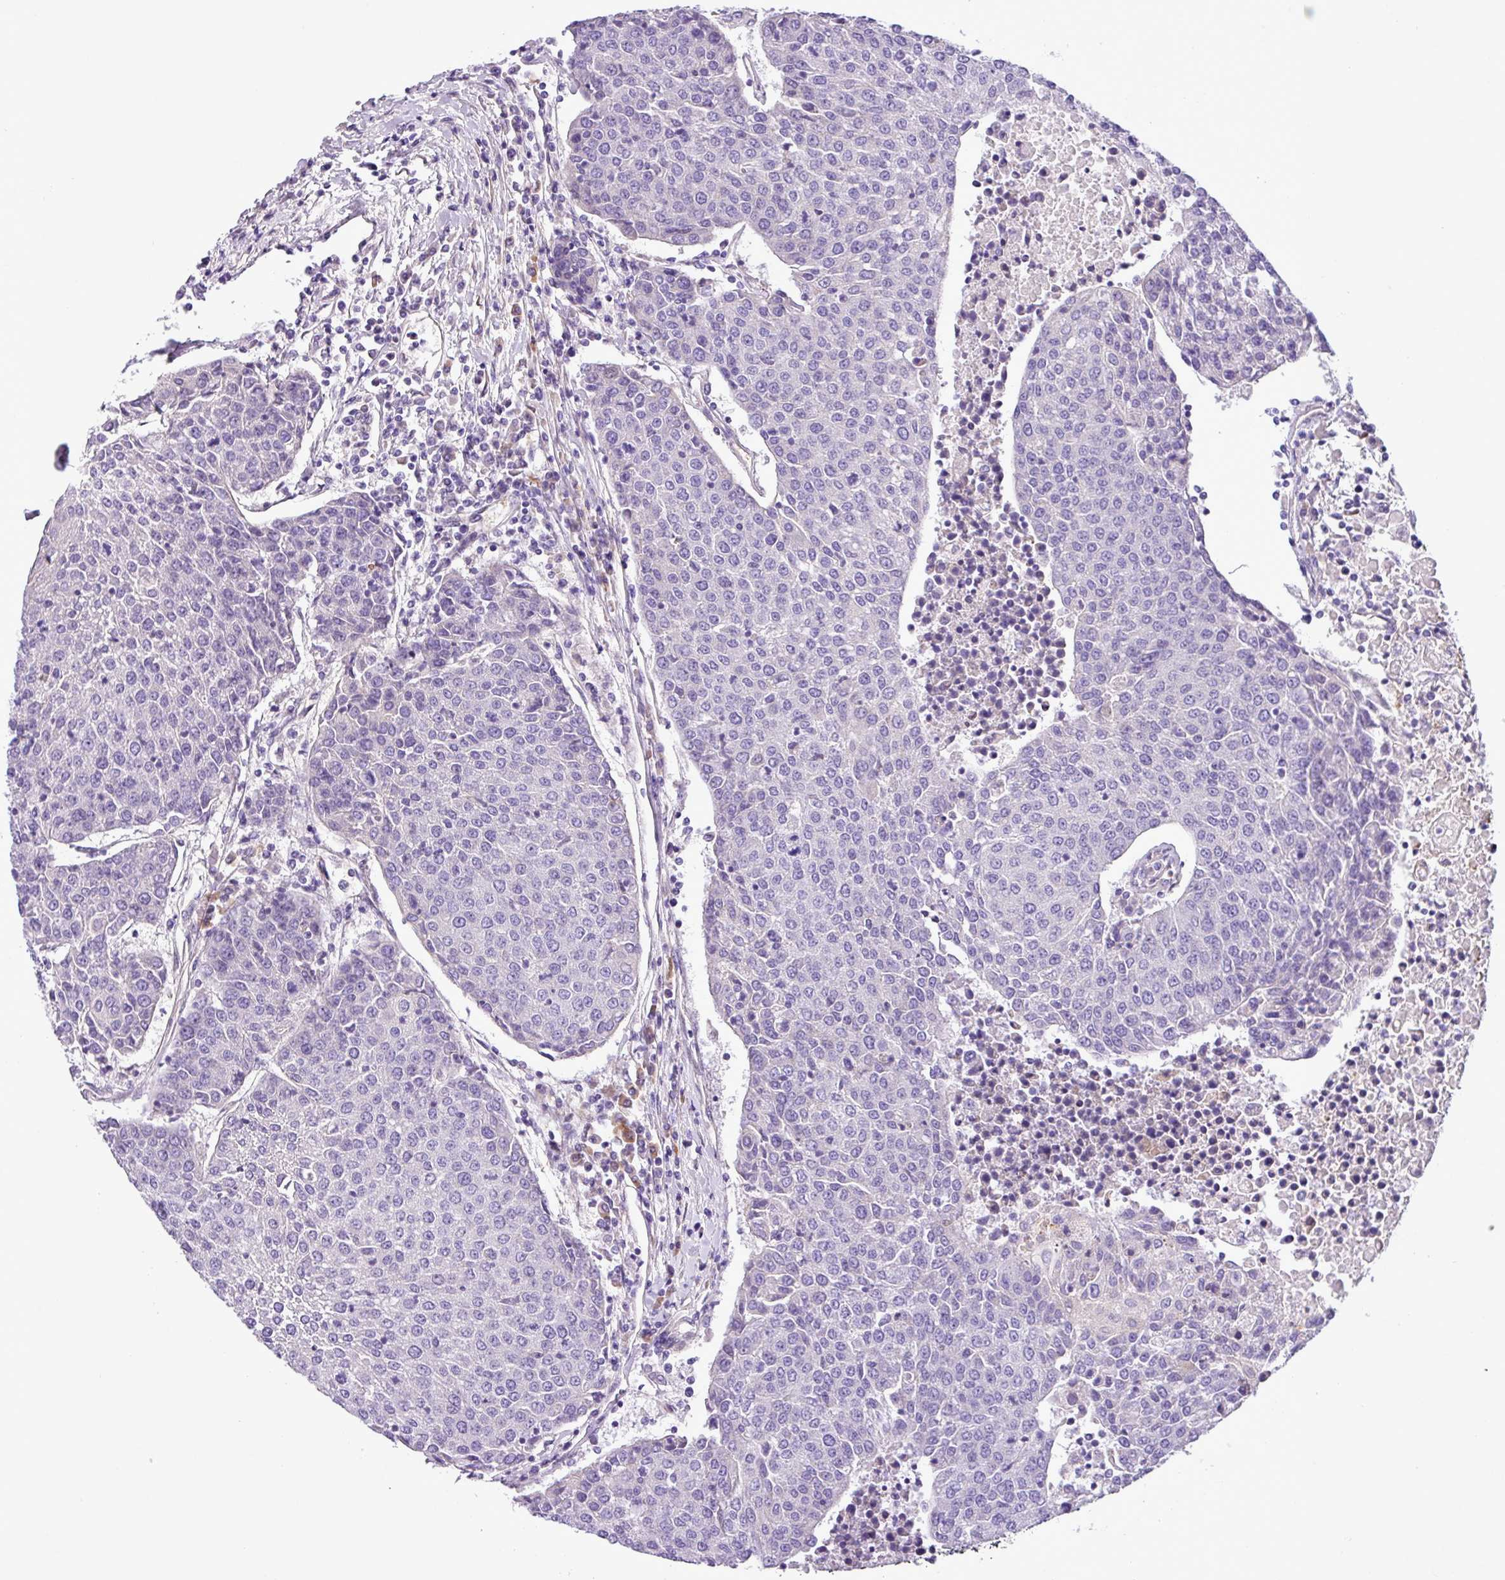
{"staining": {"intensity": "negative", "quantity": "none", "location": "none"}, "tissue": "urothelial cancer", "cell_type": "Tumor cells", "image_type": "cancer", "snomed": [{"axis": "morphology", "description": "Urothelial carcinoma, High grade"}, {"axis": "topography", "description": "Urinary bladder"}], "caption": "IHC of urothelial cancer displays no staining in tumor cells. Brightfield microscopy of IHC stained with DAB (brown) and hematoxylin (blue), captured at high magnification.", "gene": "C11orf91", "patient": {"sex": "female", "age": 85}}